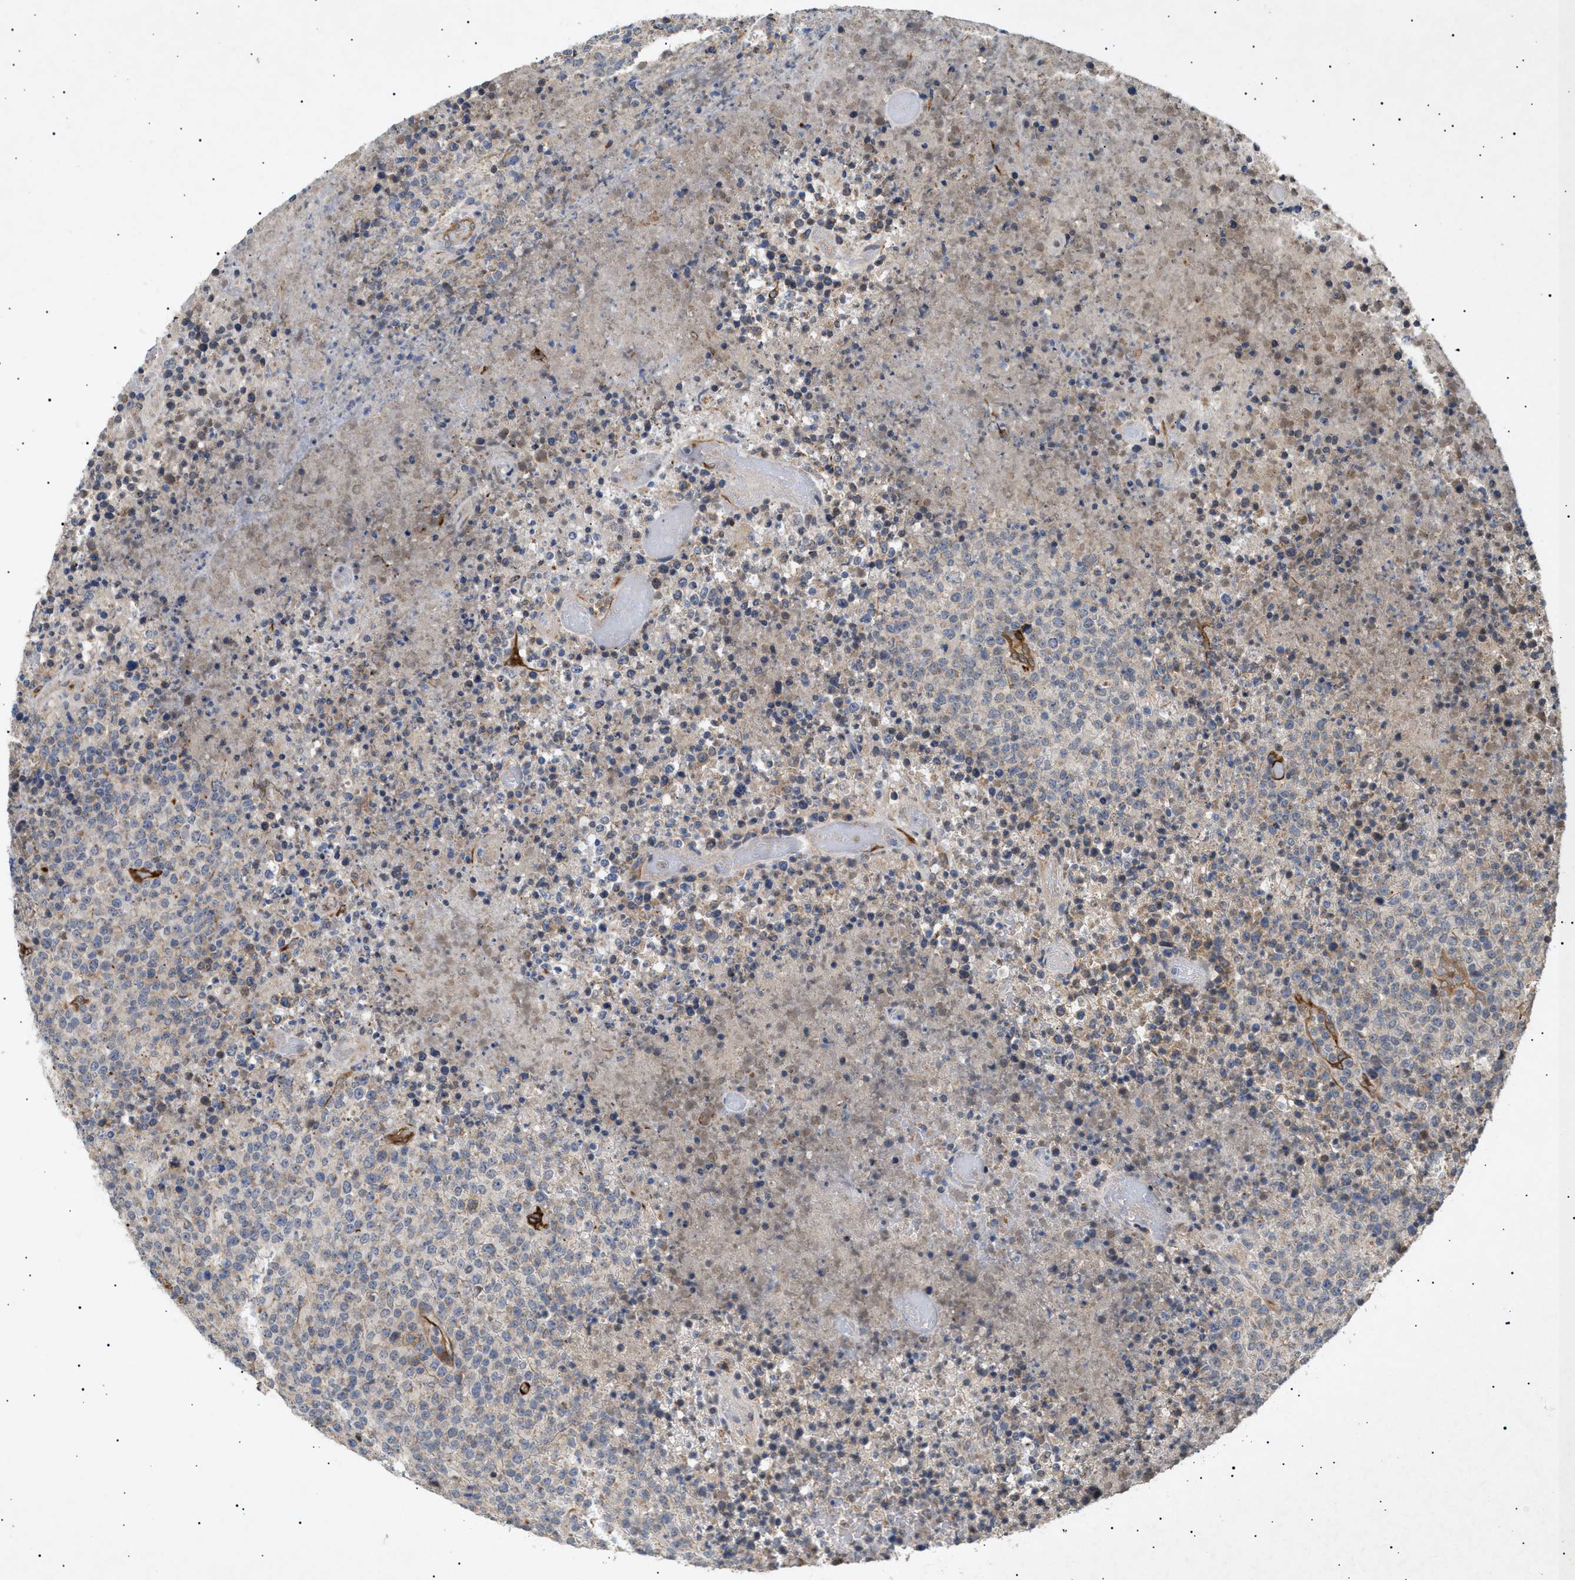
{"staining": {"intensity": "weak", "quantity": "<25%", "location": "cytoplasmic/membranous"}, "tissue": "lymphoma", "cell_type": "Tumor cells", "image_type": "cancer", "snomed": [{"axis": "morphology", "description": "Malignant lymphoma, non-Hodgkin's type, High grade"}, {"axis": "topography", "description": "Lymph node"}], "caption": "High-grade malignant lymphoma, non-Hodgkin's type stained for a protein using immunohistochemistry shows no positivity tumor cells.", "gene": "SIRT5", "patient": {"sex": "male", "age": 13}}